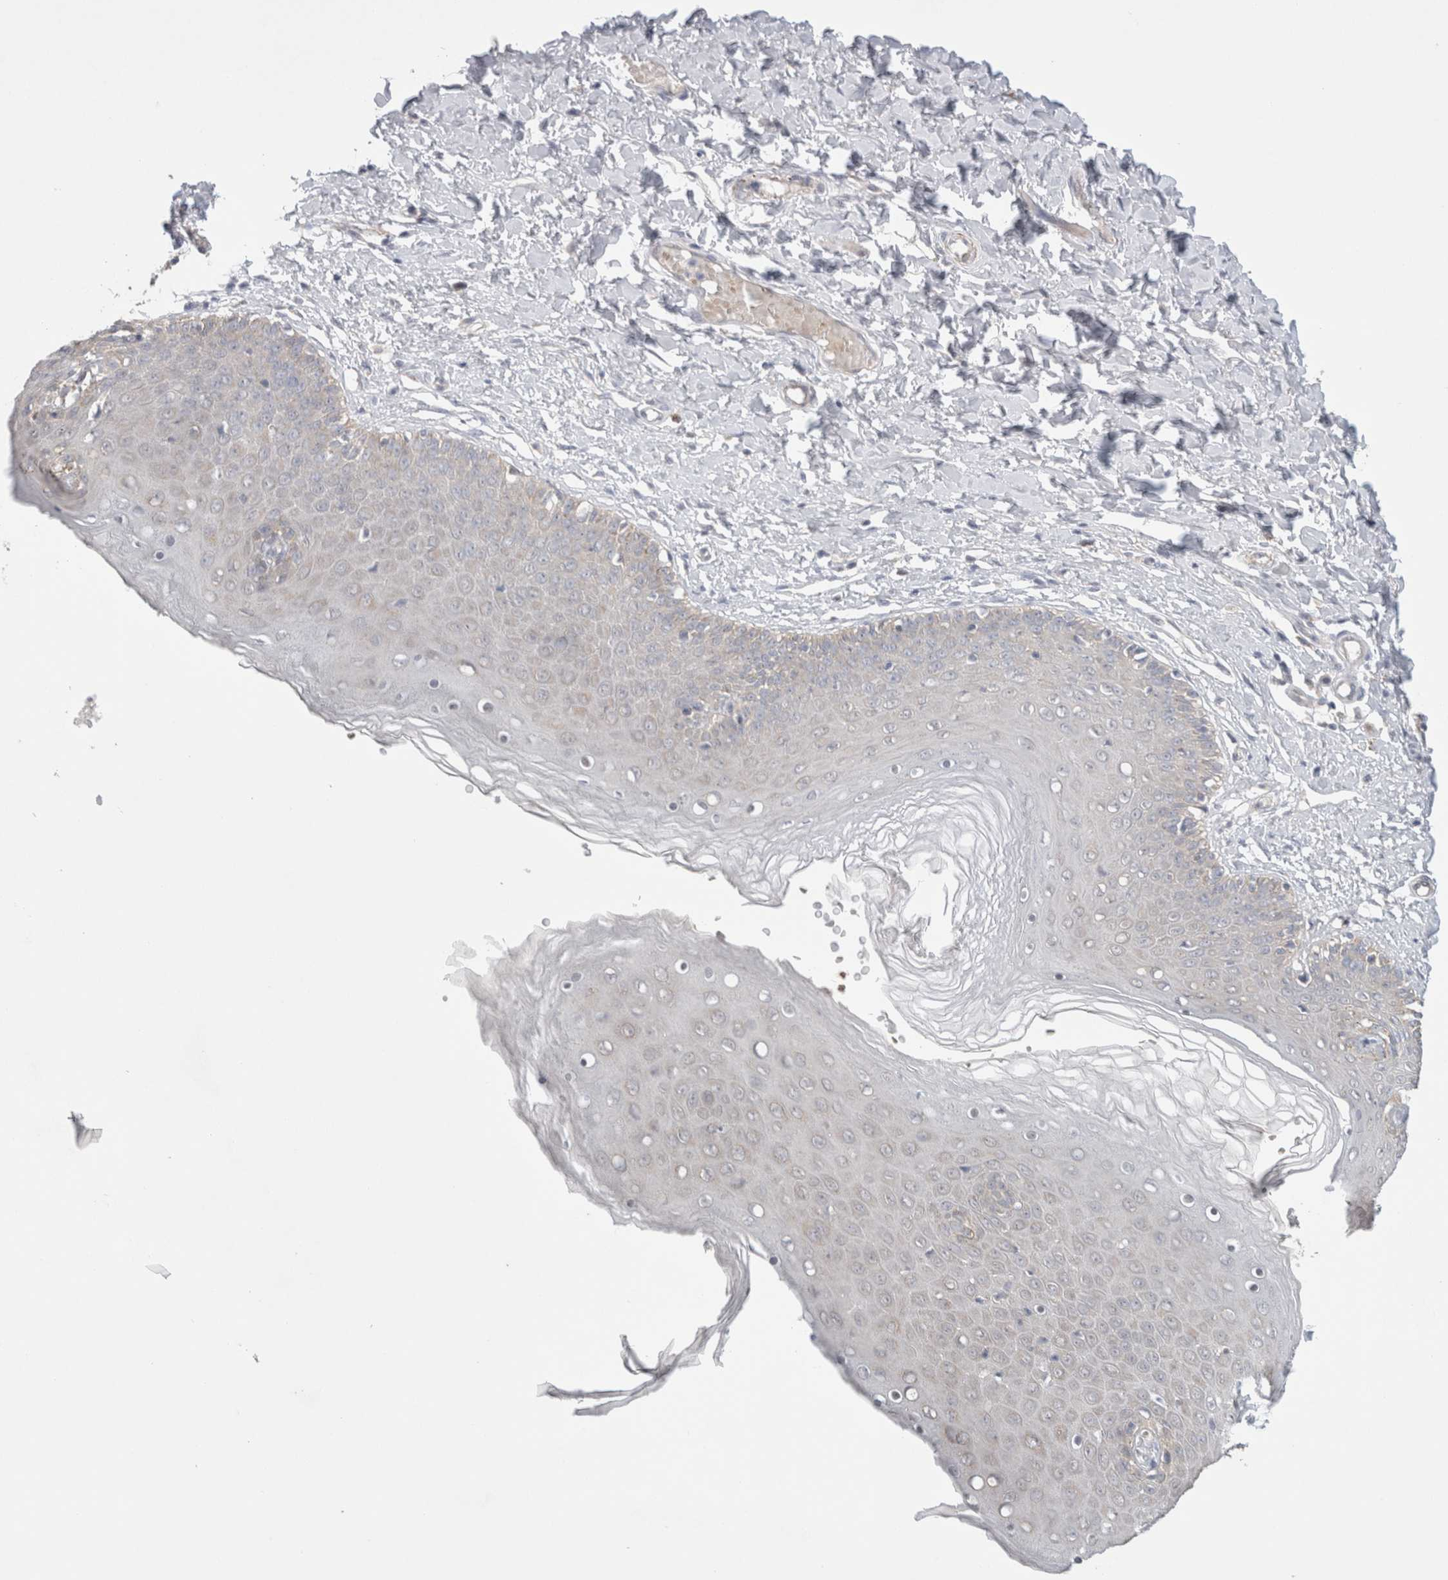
{"staining": {"intensity": "moderate", "quantity": "<25%", "location": "cytoplasmic/membranous"}, "tissue": "skin", "cell_type": "Epidermal cells", "image_type": "normal", "snomed": [{"axis": "morphology", "description": "Normal tissue, NOS"}, {"axis": "topography", "description": "Vulva"}], "caption": "Immunohistochemical staining of benign skin exhibits low levels of moderate cytoplasmic/membranous staining in approximately <25% of epidermal cells.", "gene": "NDOR1", "patient": {"sex": "female", "age": 66}}